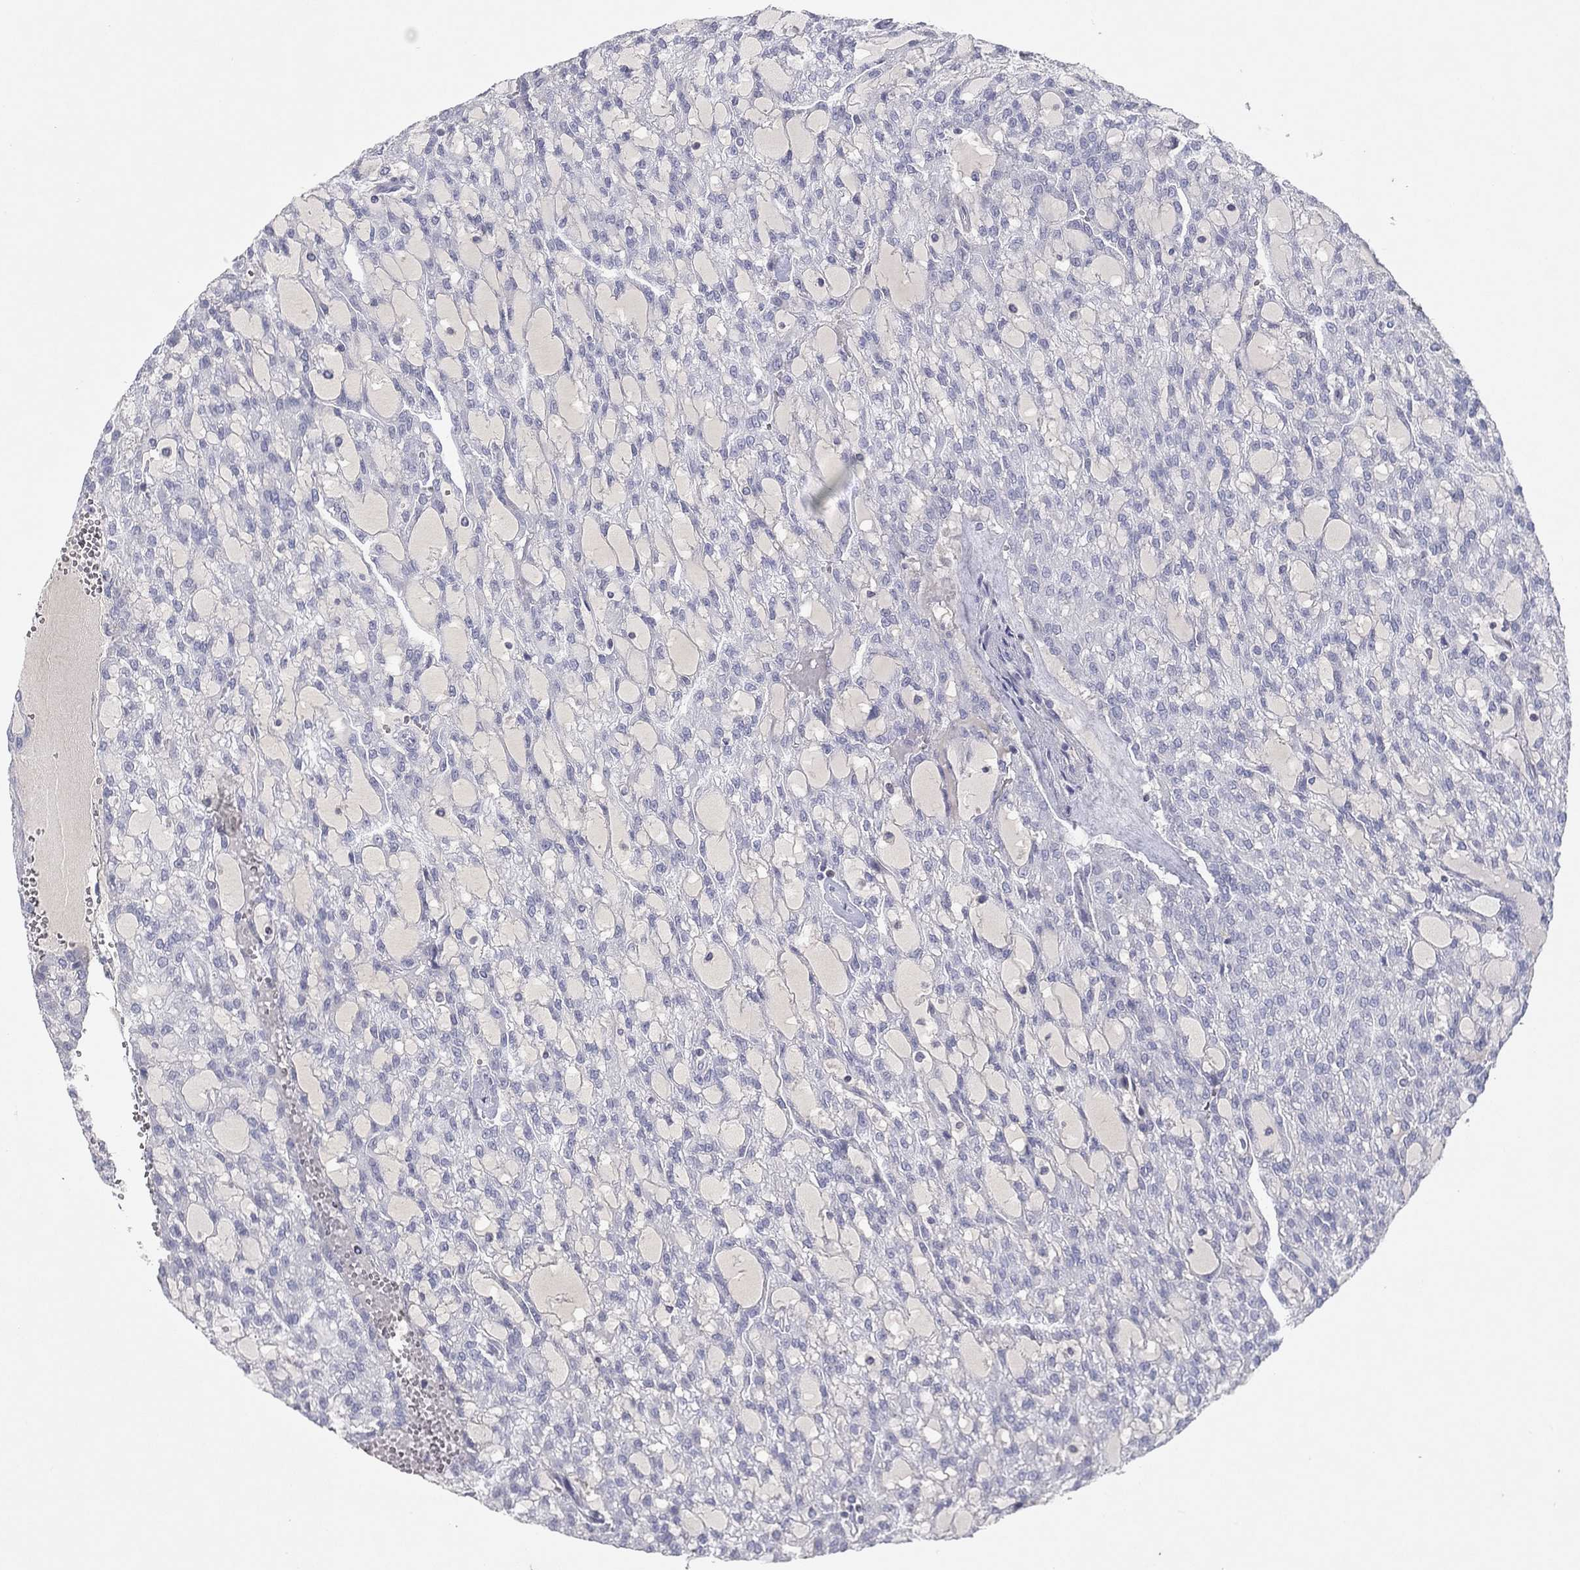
{"staining": {"intensity": "negative", "quantity": "none", "location": "none"}, "tissue": "renal cancer", "cell_type": "Tumor cells", "image_type": "cancer", "snomed": [{"axis": "morphology", "description": "Adenocarcinoma, NOS"}, {"axis": "topography", "description": "Kidney"}], "caption": "There is no significant staining in tumor cells of renal adenocarcinoma.", "gene": "CPT1B", "patient": {"sex": "male", "age": 63}}